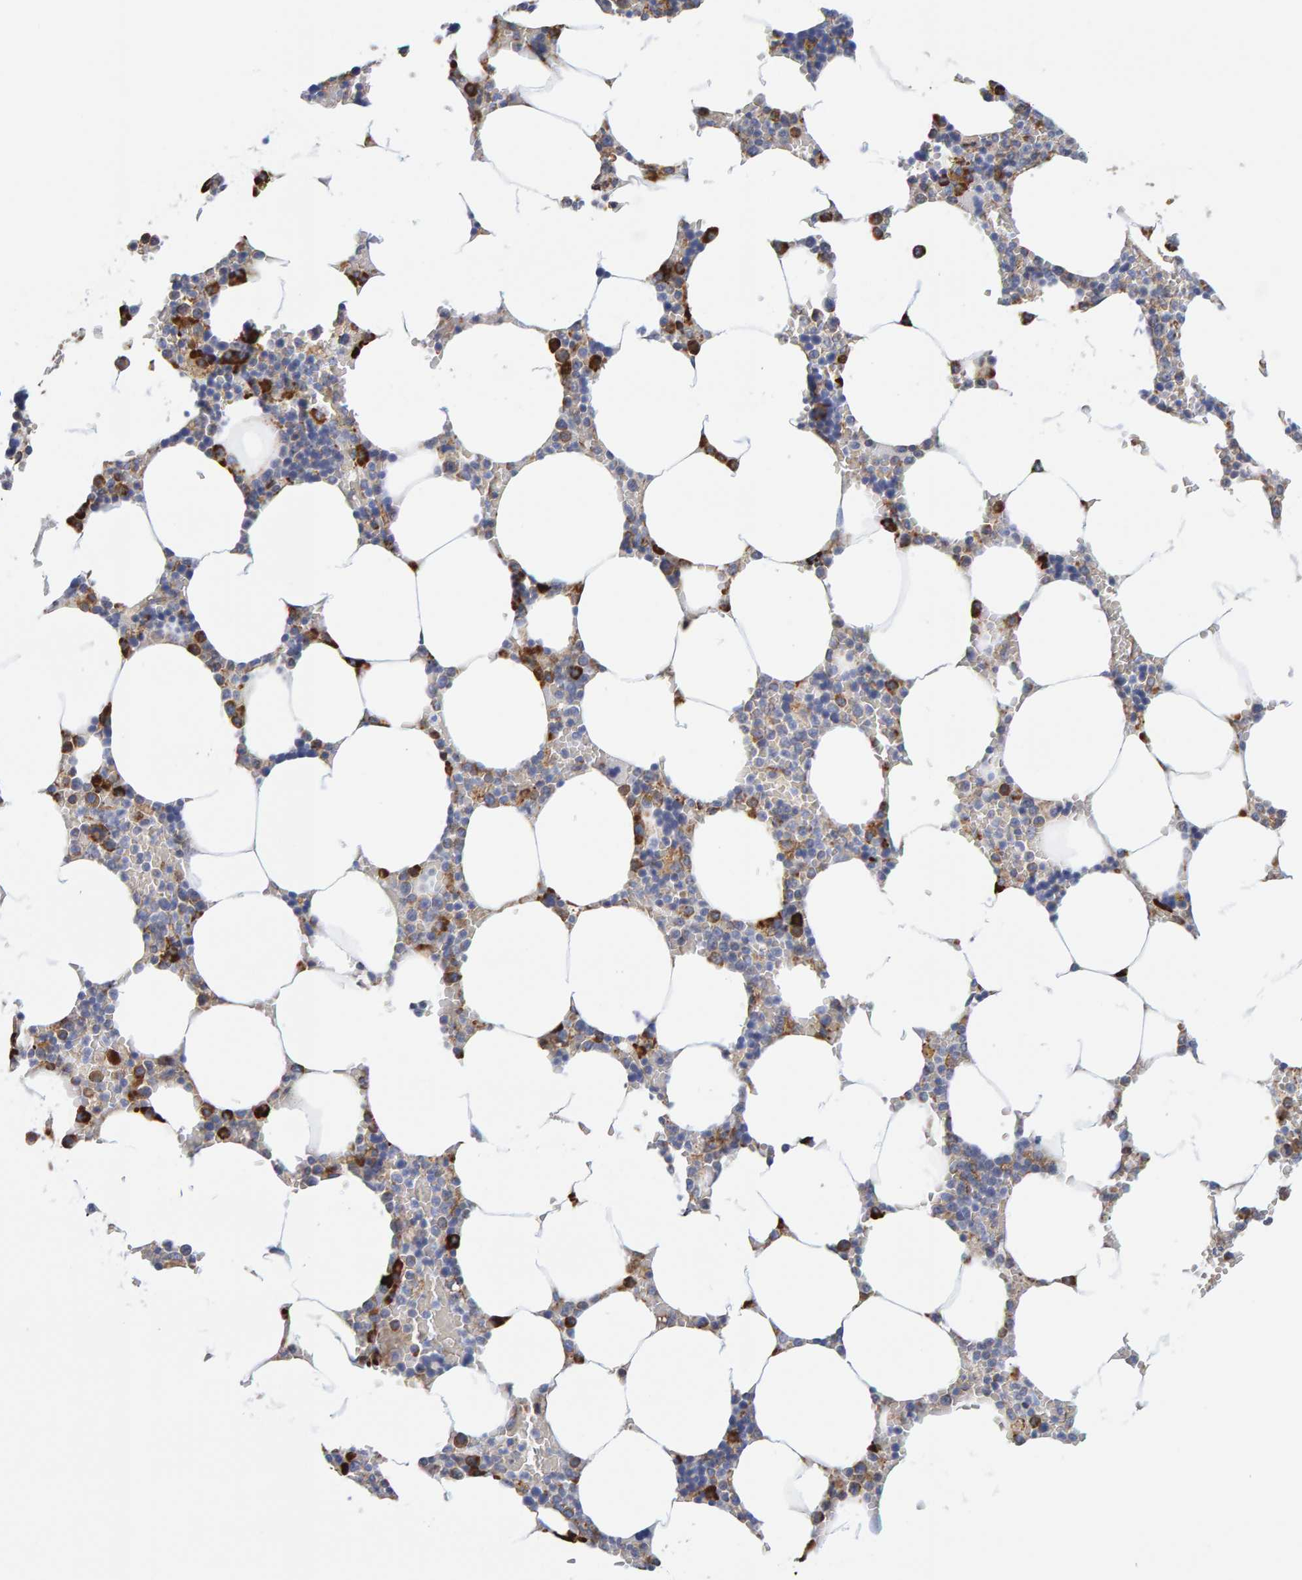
{"staining": {"intensity": "strong", "quantity": "<25%", "location": "cytoplasmic/membranous"}, "tissue": "bone marrow", "cell_type": "Hematopoietic cells", "image_type": "normal", "snomed": [{"axis": "morphology", "description": "Normal tissue, NOS"}, {"axis": "topography", "description": "Bone marrow"}], "caption": "The histopathology image exhibits immunohistochemical staining of unremarkable bone marrow. There is strong cytoplasmic/membranous positivity is present in about <25% of hematopoietic cells. (DAB IHC, brown staining for protein, blue staining for nuclei).", "gene": "SGPL1", "patient": {"sex": "male", "age": 70}}